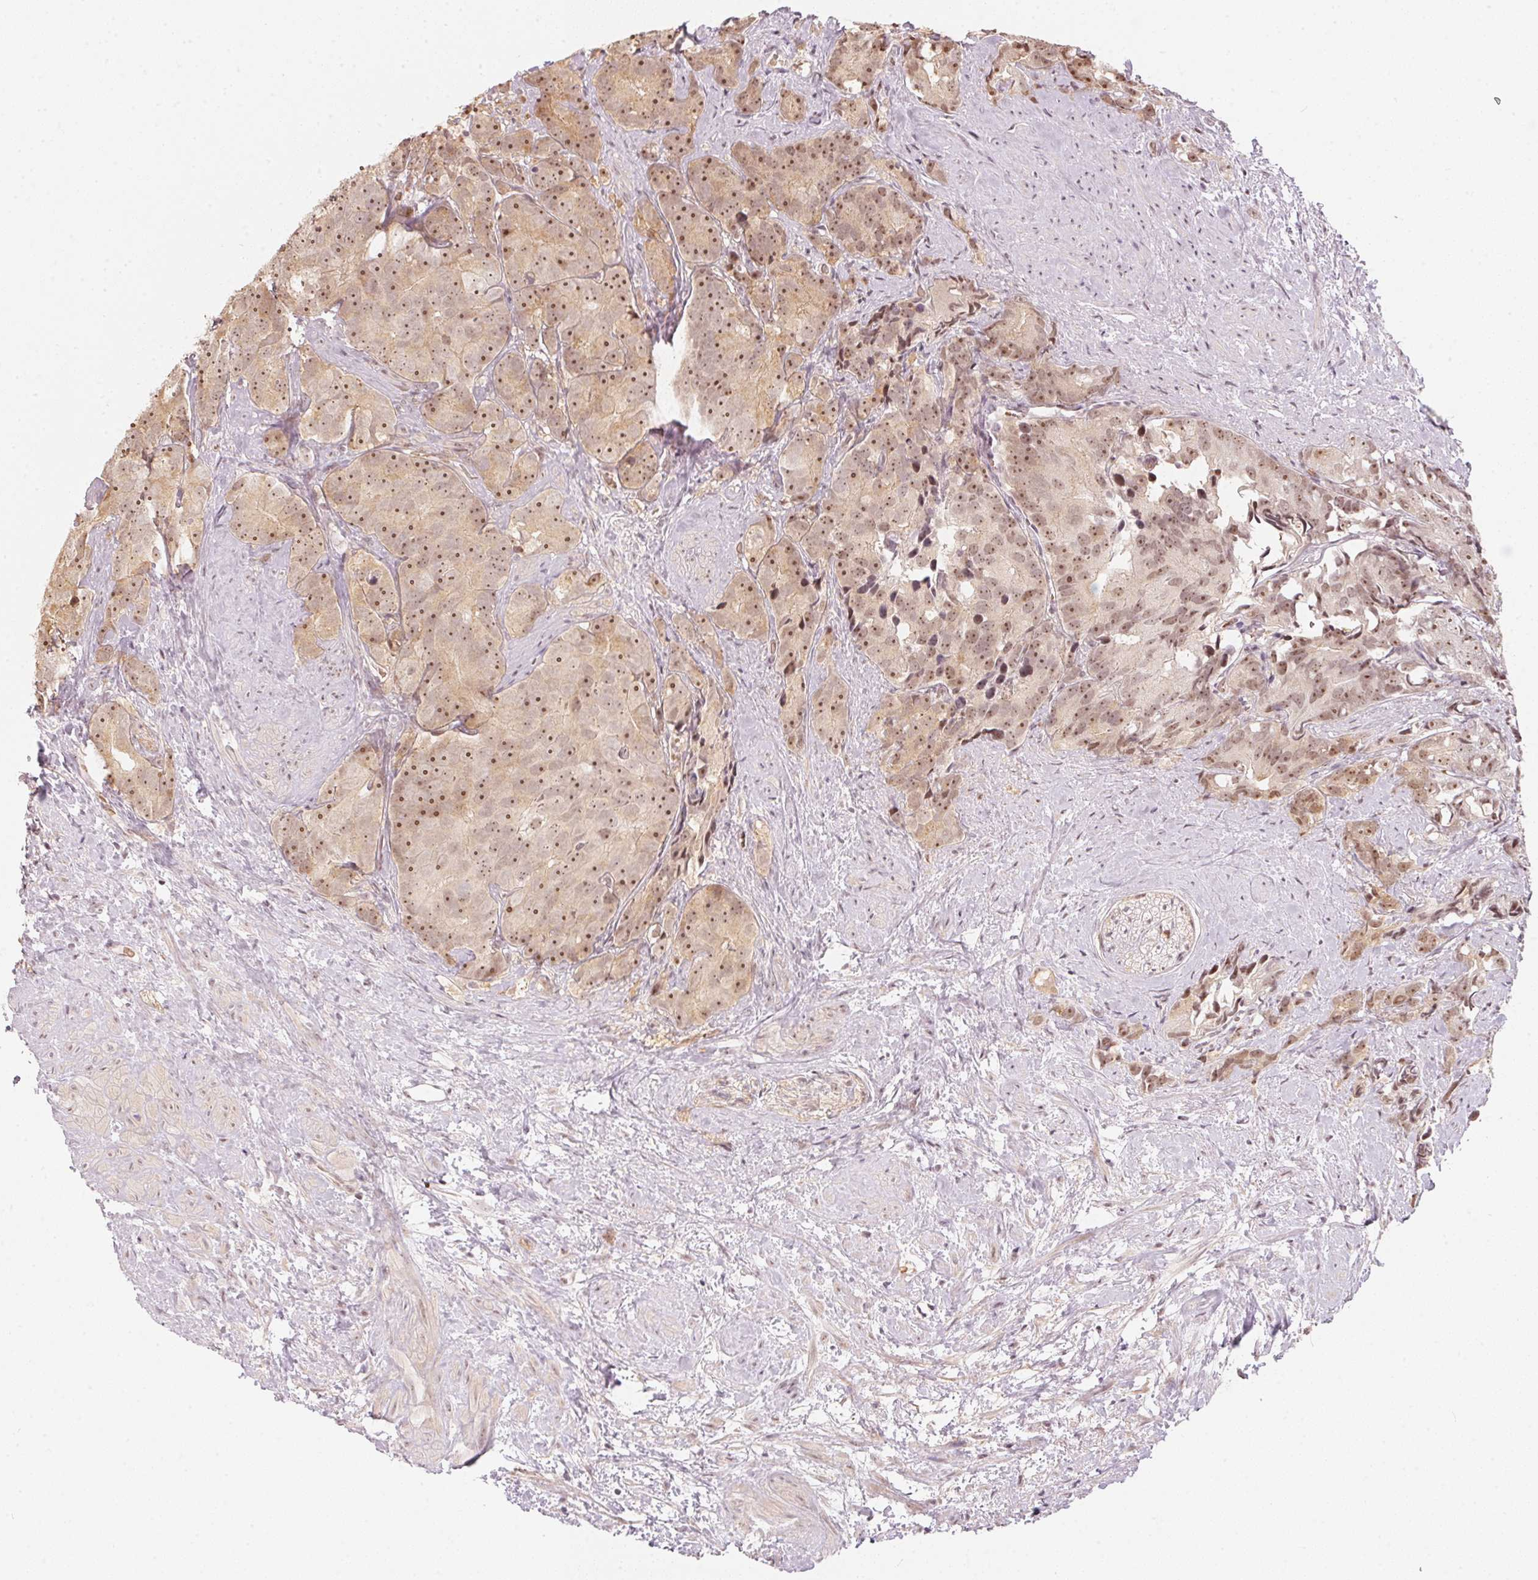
{"staining": {"intensity": "moderate", "quantity": ">75%", "location": "nuclear"}, "tissue": "prostate cancer", "cell_type": "Tumor cells", "image_type": "cancer", "snomed": [{"axis": "morphology", "description": "Adenocarcinoma, High grade"}, {"axis": "topography", "description": "Prostate"}], "caption": "Human adenocarcinoma (high-grade) (prostate) stained for a protein (brown) reveals moderate nuclear positive expression in about >75% of tumor cells.", "gene": "KAT6A", "patient": {"sex": "male", "age": 90}}